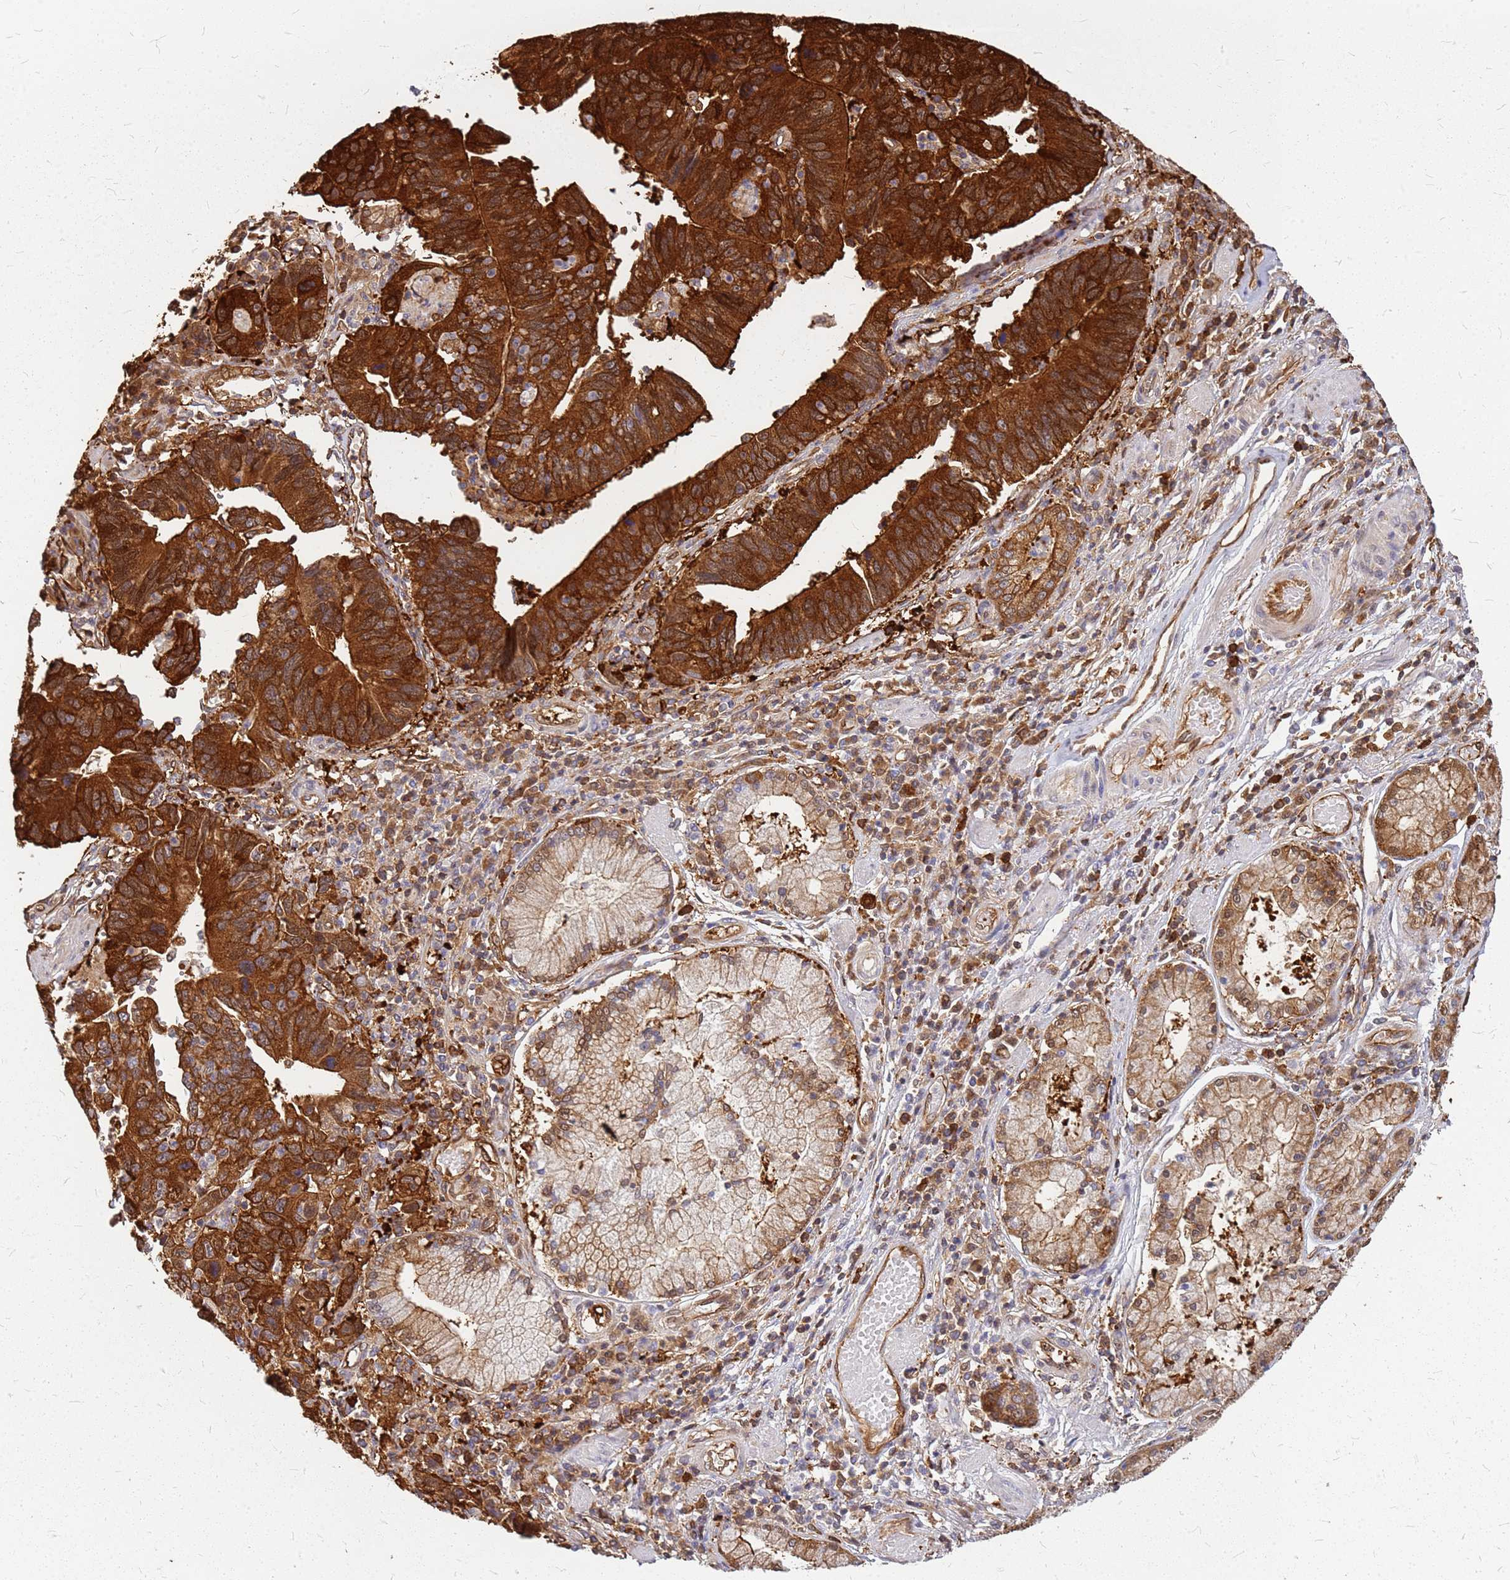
{"staining": {"intensity": "strong", "quantity": ">75%", "location": "cytoplasmic/membranous"}, "tissue": "stomach cancer", "cell_type": "Tumor cells", "image_type": "cancer", "snomed": [{"axis": "morphology", "description": "Adenocarcinoma, NOS"}, {"axis": "topography", "description": "Stomach"}], "caption": "Stomach adenocarcinoma stained with DAB immunohistochemistry shows high levels of strong cytoplasmic/membranous positivity in approximately >75% of tumor cells.", "gene": "HDX", "patient": {"sex": "male", "age": 59}}